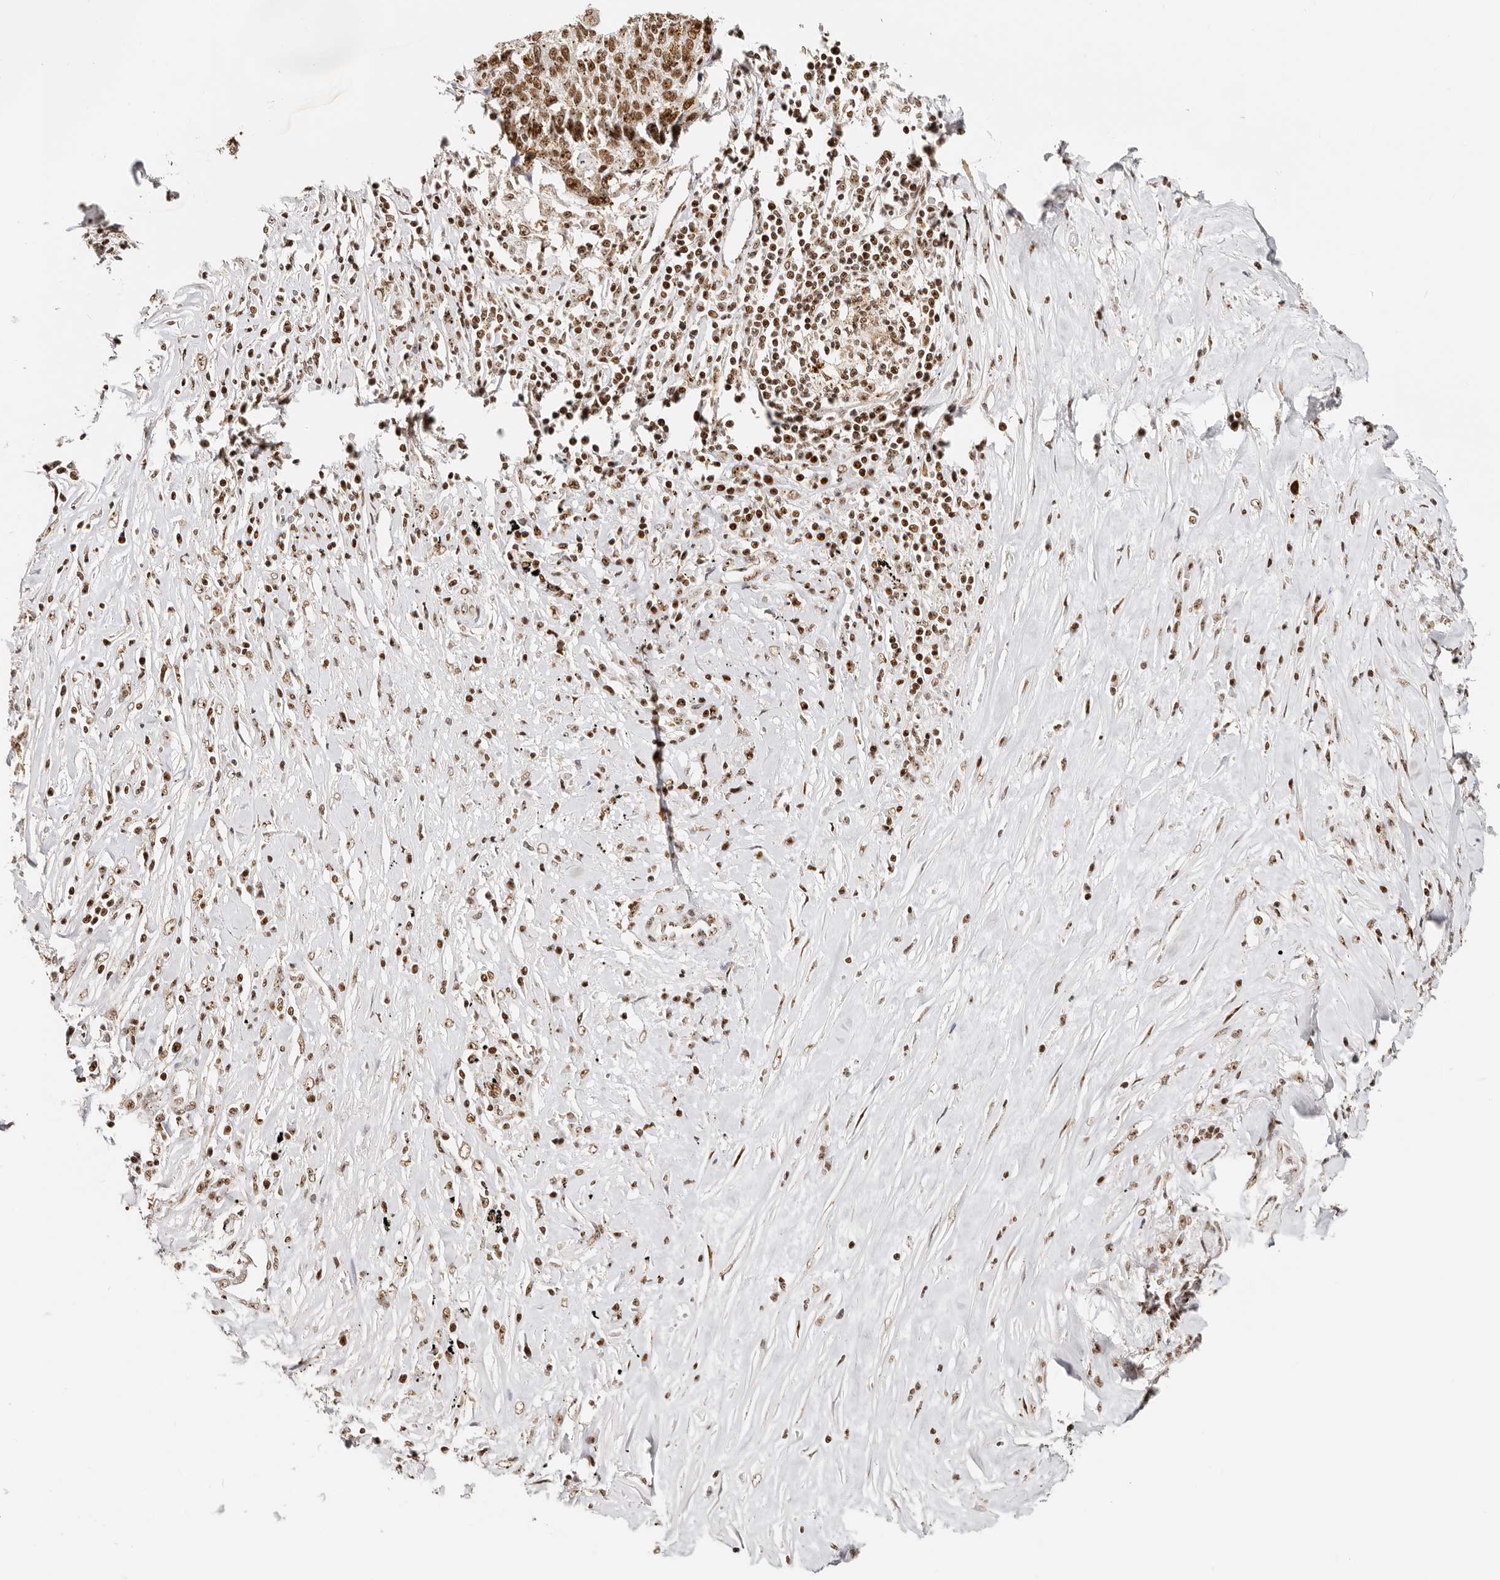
{"staining": {"intensity": "strong", "quantity": ">75%", "location": "nuclear"}, "tissue": "lung cancer", "cell_type": "Tumor cells", "image_type": "cancer", "snomed": [{"axis": "morphology", "description": "Squamous cell carcinoma, NOS"}, {"axis": "topography", "description": "Lung"}], "caption": "A high amount of strong nuclear expression is appreciated in approximately >75% of tumor cells in lung cancer (squamous cell carcinoma) tissue.", "gene": "IQGAP3", "patient": {"sex": "male", "age": 66}}